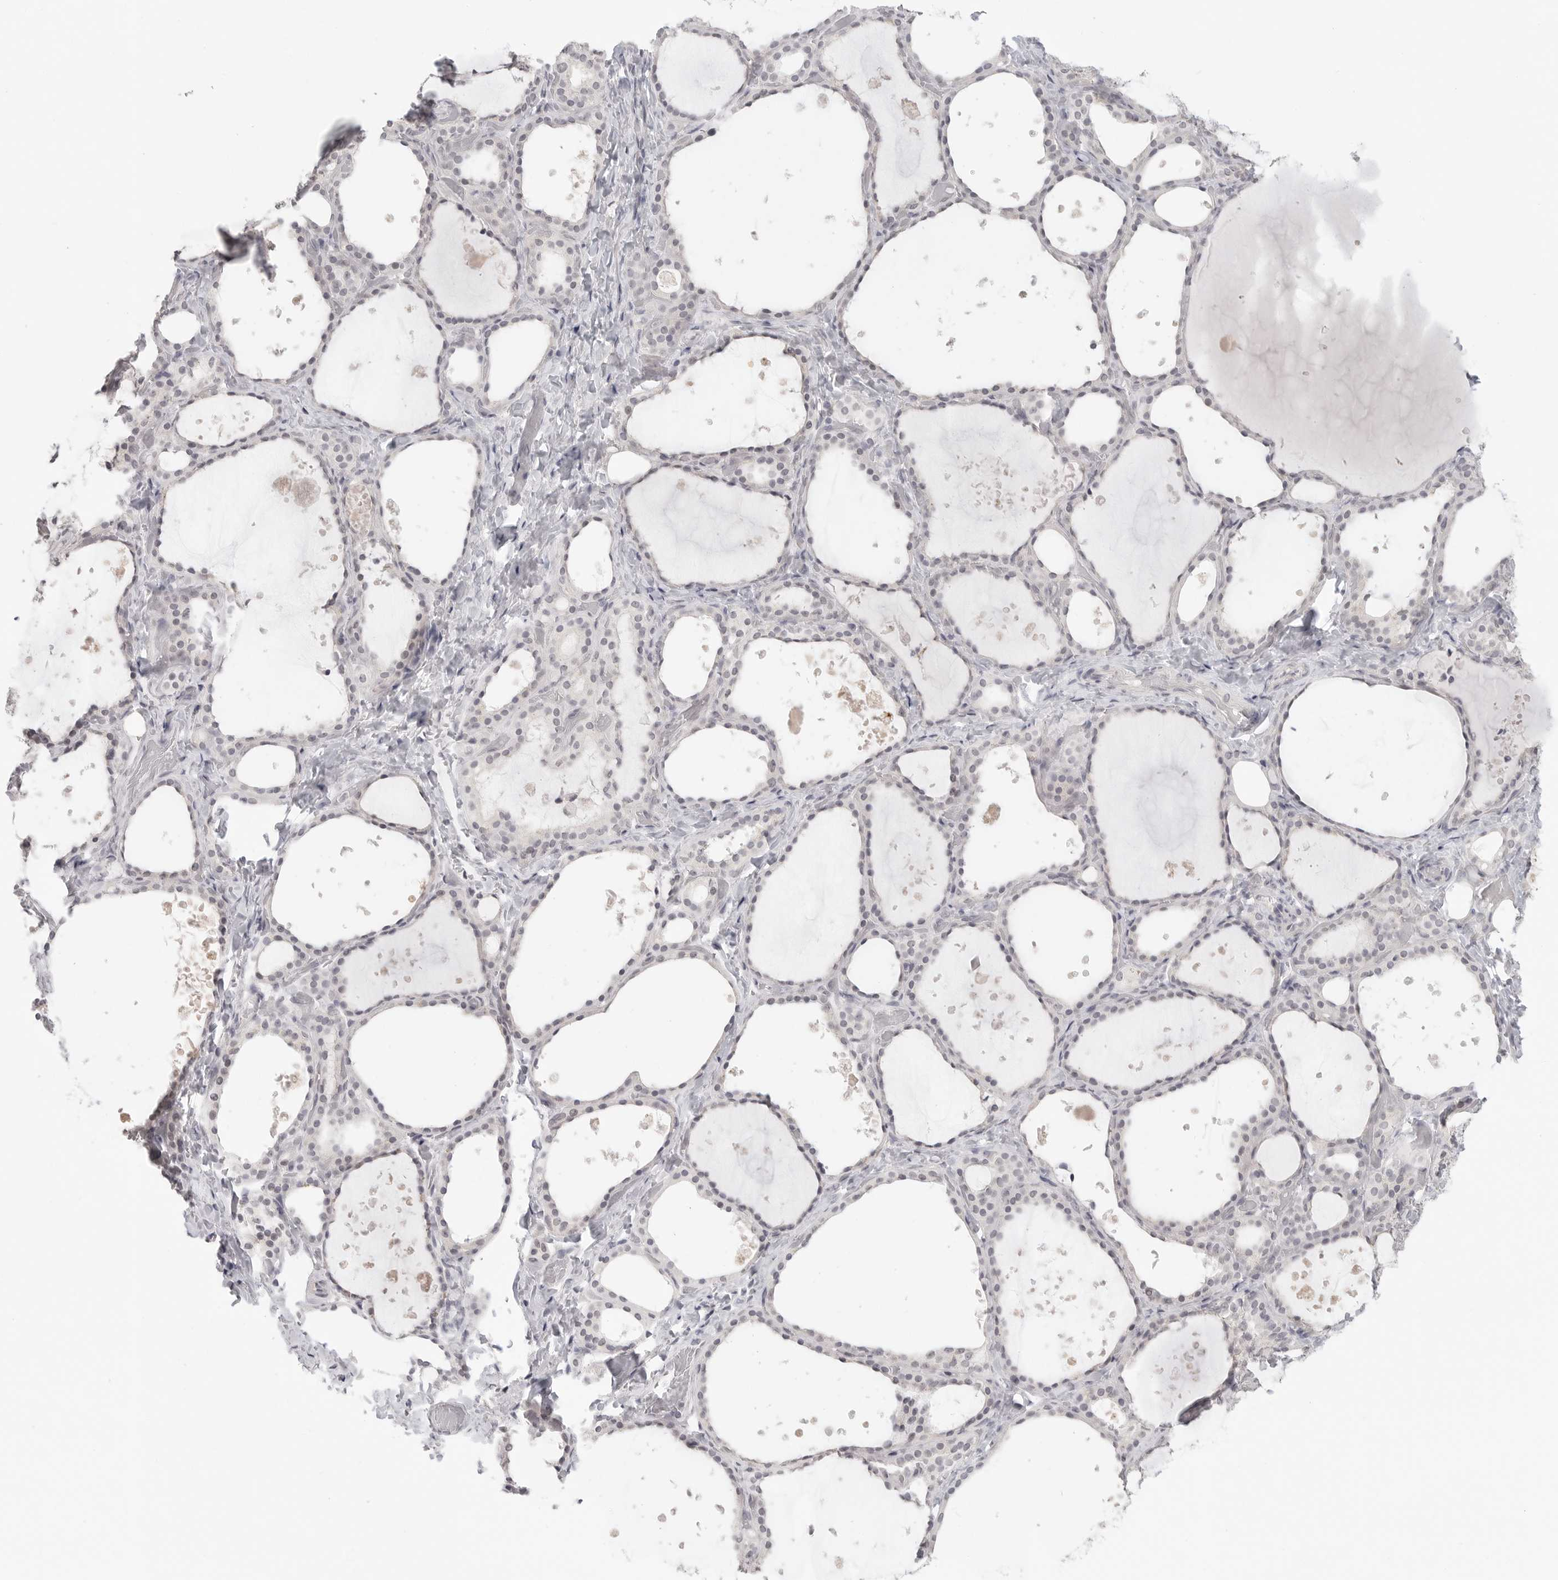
{"staining": {"intensity": "negative", "quantity": "none", "location": "none"}, "tissue": "thyroid gland", "cell_type": "Glandular cells", "image_type": "normal", "snomed": [{"axis": "morphology", "description": "Normal tissue, NOS"}, {"axis": "topography", "description": "Thyroid gland"}], "caption": "DAB immunohistochemical staining of unremarkable thyroid gland exhibits no significant staining in glandular cells.", "gene": "KLK11", "patient": {"sex": "female", "age": 44}}